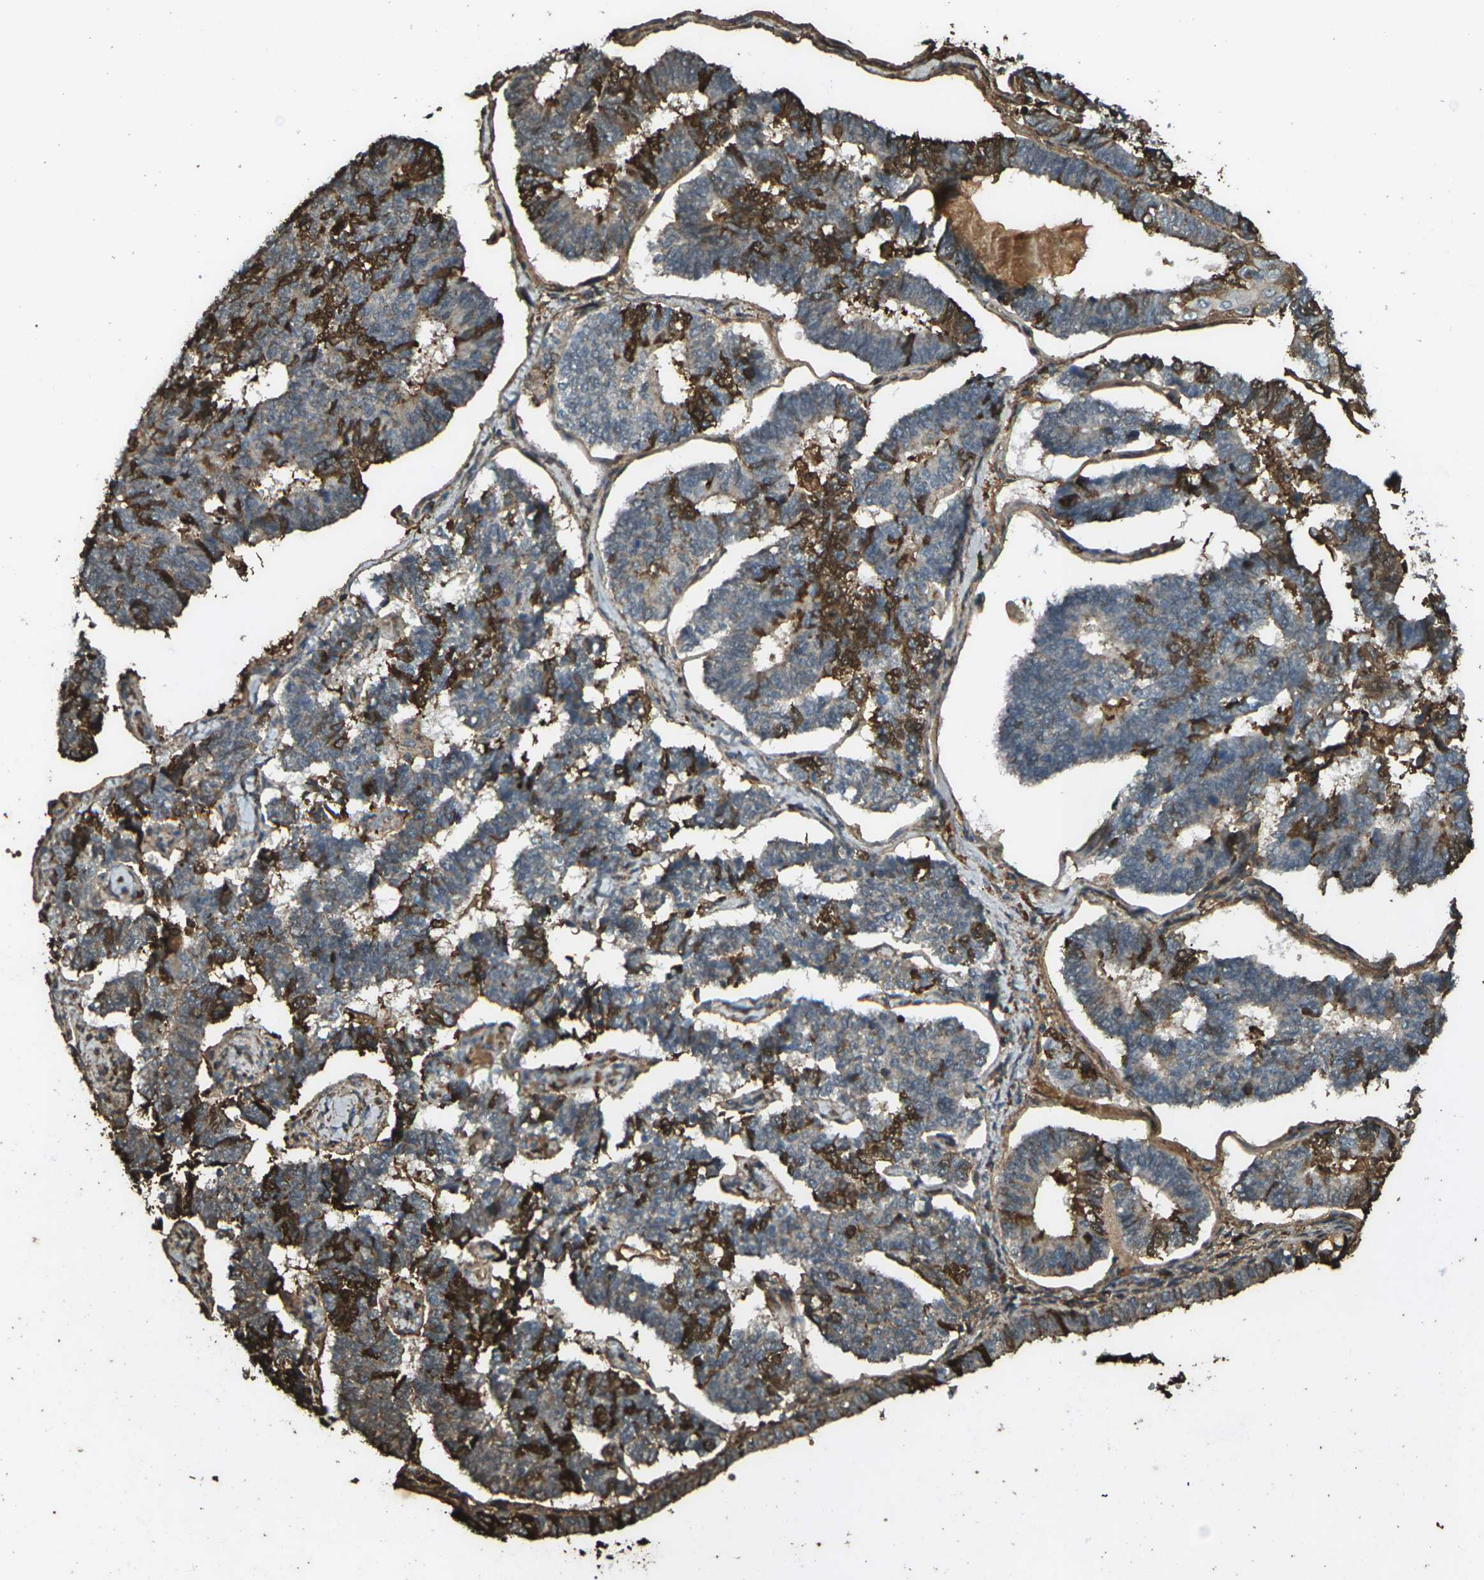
{"staining": {"intensity": "strong", "quantity": "25%-75%", "location": "cytoplasmic/membranous"}, "tissue": "endometrial cancer", "cell_type": "Tumor cells", "image_type": "cancer", "snomed": [{"axis": "morphology", "description": "Adenocarcinoma, NOS"}, {"axis": "topography", "description": "Endometrium"}], "caption": "The image reveals a brown stain indicating the presence of a protein in the cytoplasmic/membranous of tumor cells in adenocarcinoma (endometrial).", "gene": "CYP1B1", "patient": {"sex": "female", "age": 70}}